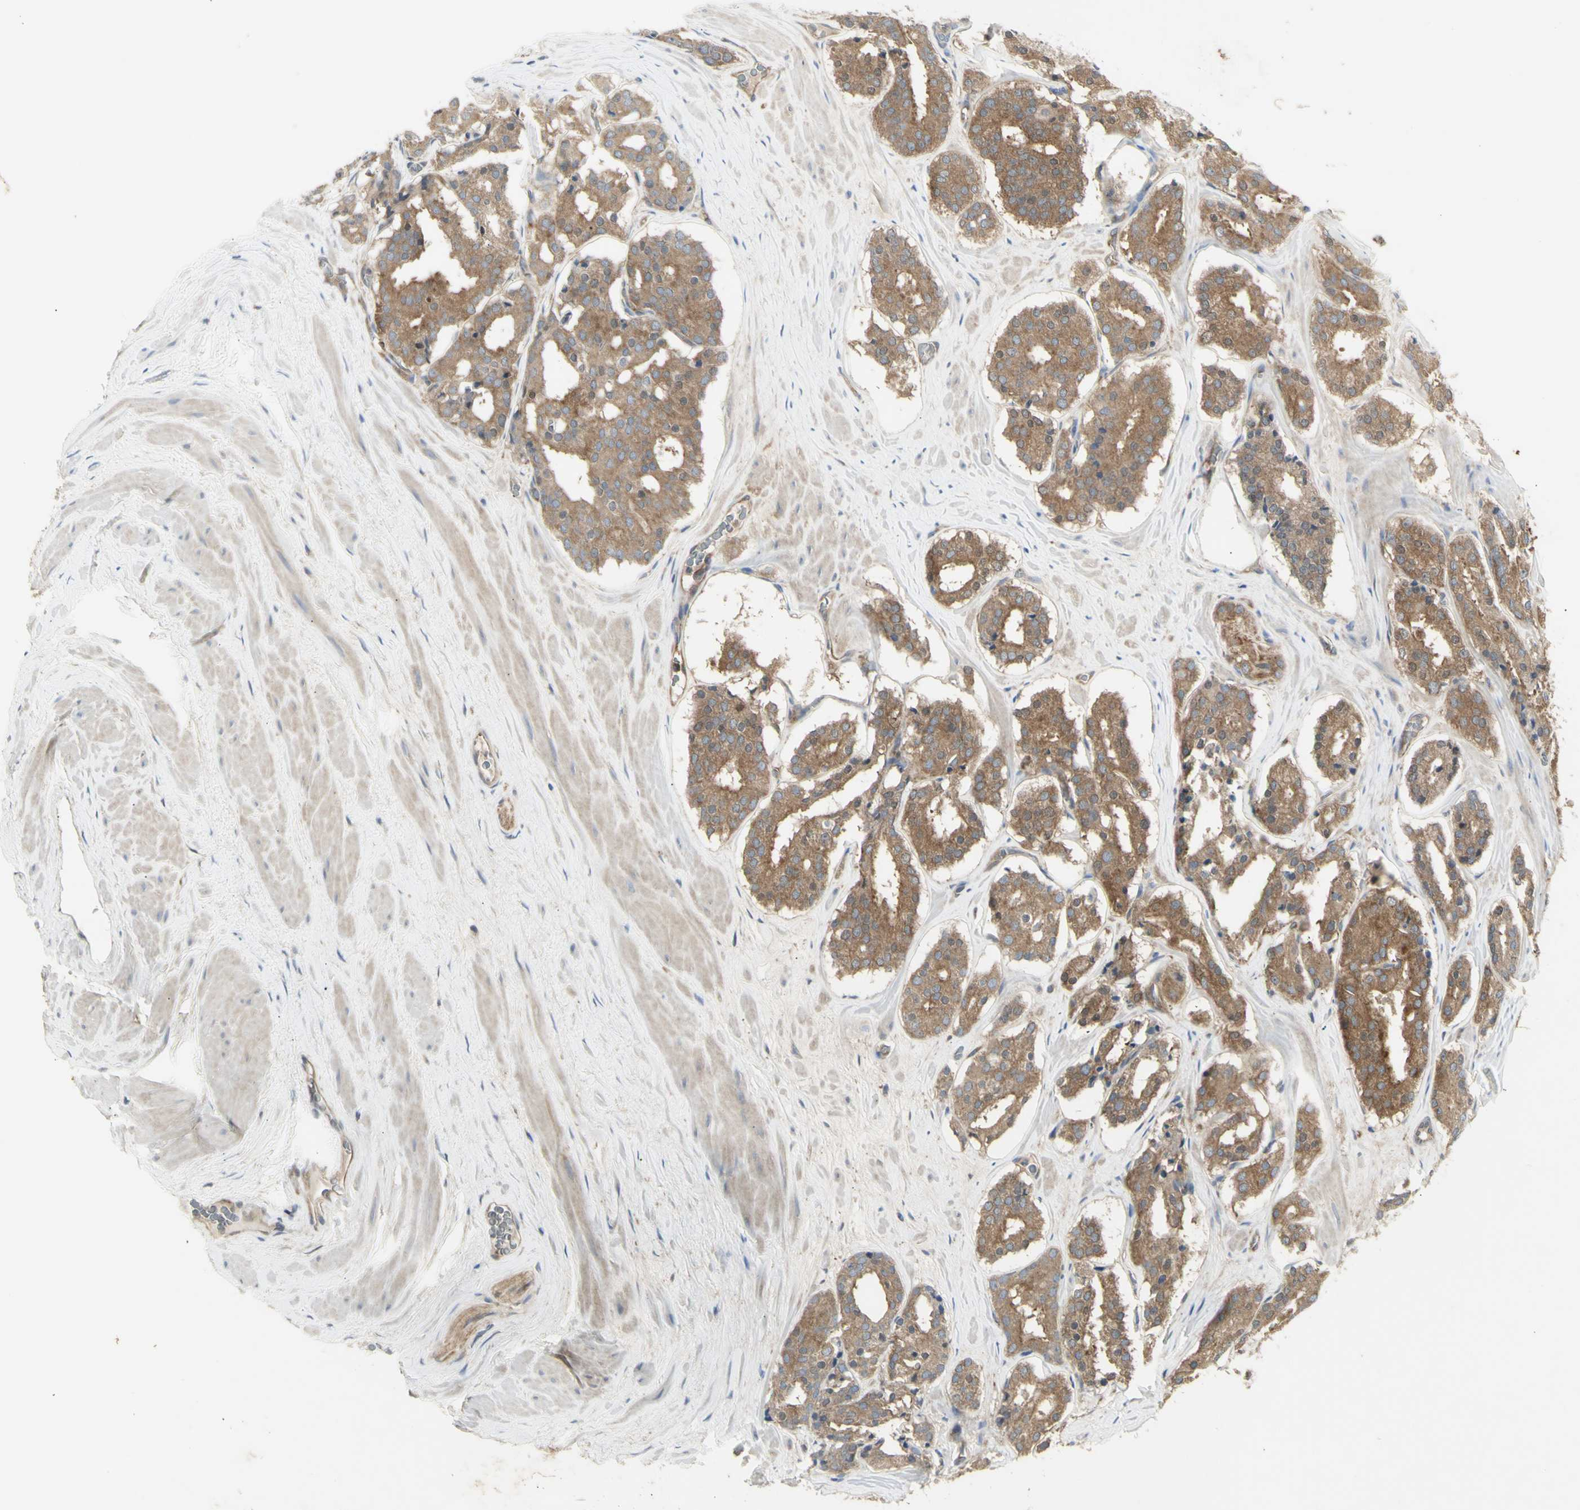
{"staining": {"intensity": "moderate", "quantity": ">75%", "location": "cytoplasmic/membranous"}, "tissue": "prostate cancer", "cell_type": "Tumor cells", "image_type": "cancer", "snomed": [{"axis": "morphology", "description": "Adenocarcinoma, High grade"}, {"axis": "topography", "description": "Prostate"}], "caption": "Prostate cancer (high-grade adenocarcinoma) tissue displays moderate cytoplasmic/membranous staining in about >75% of tumor cells Nuclei are stained in blue.", "gene": "CHURC1-FNTB", "patient": {"sex": "male", "age": 60}}